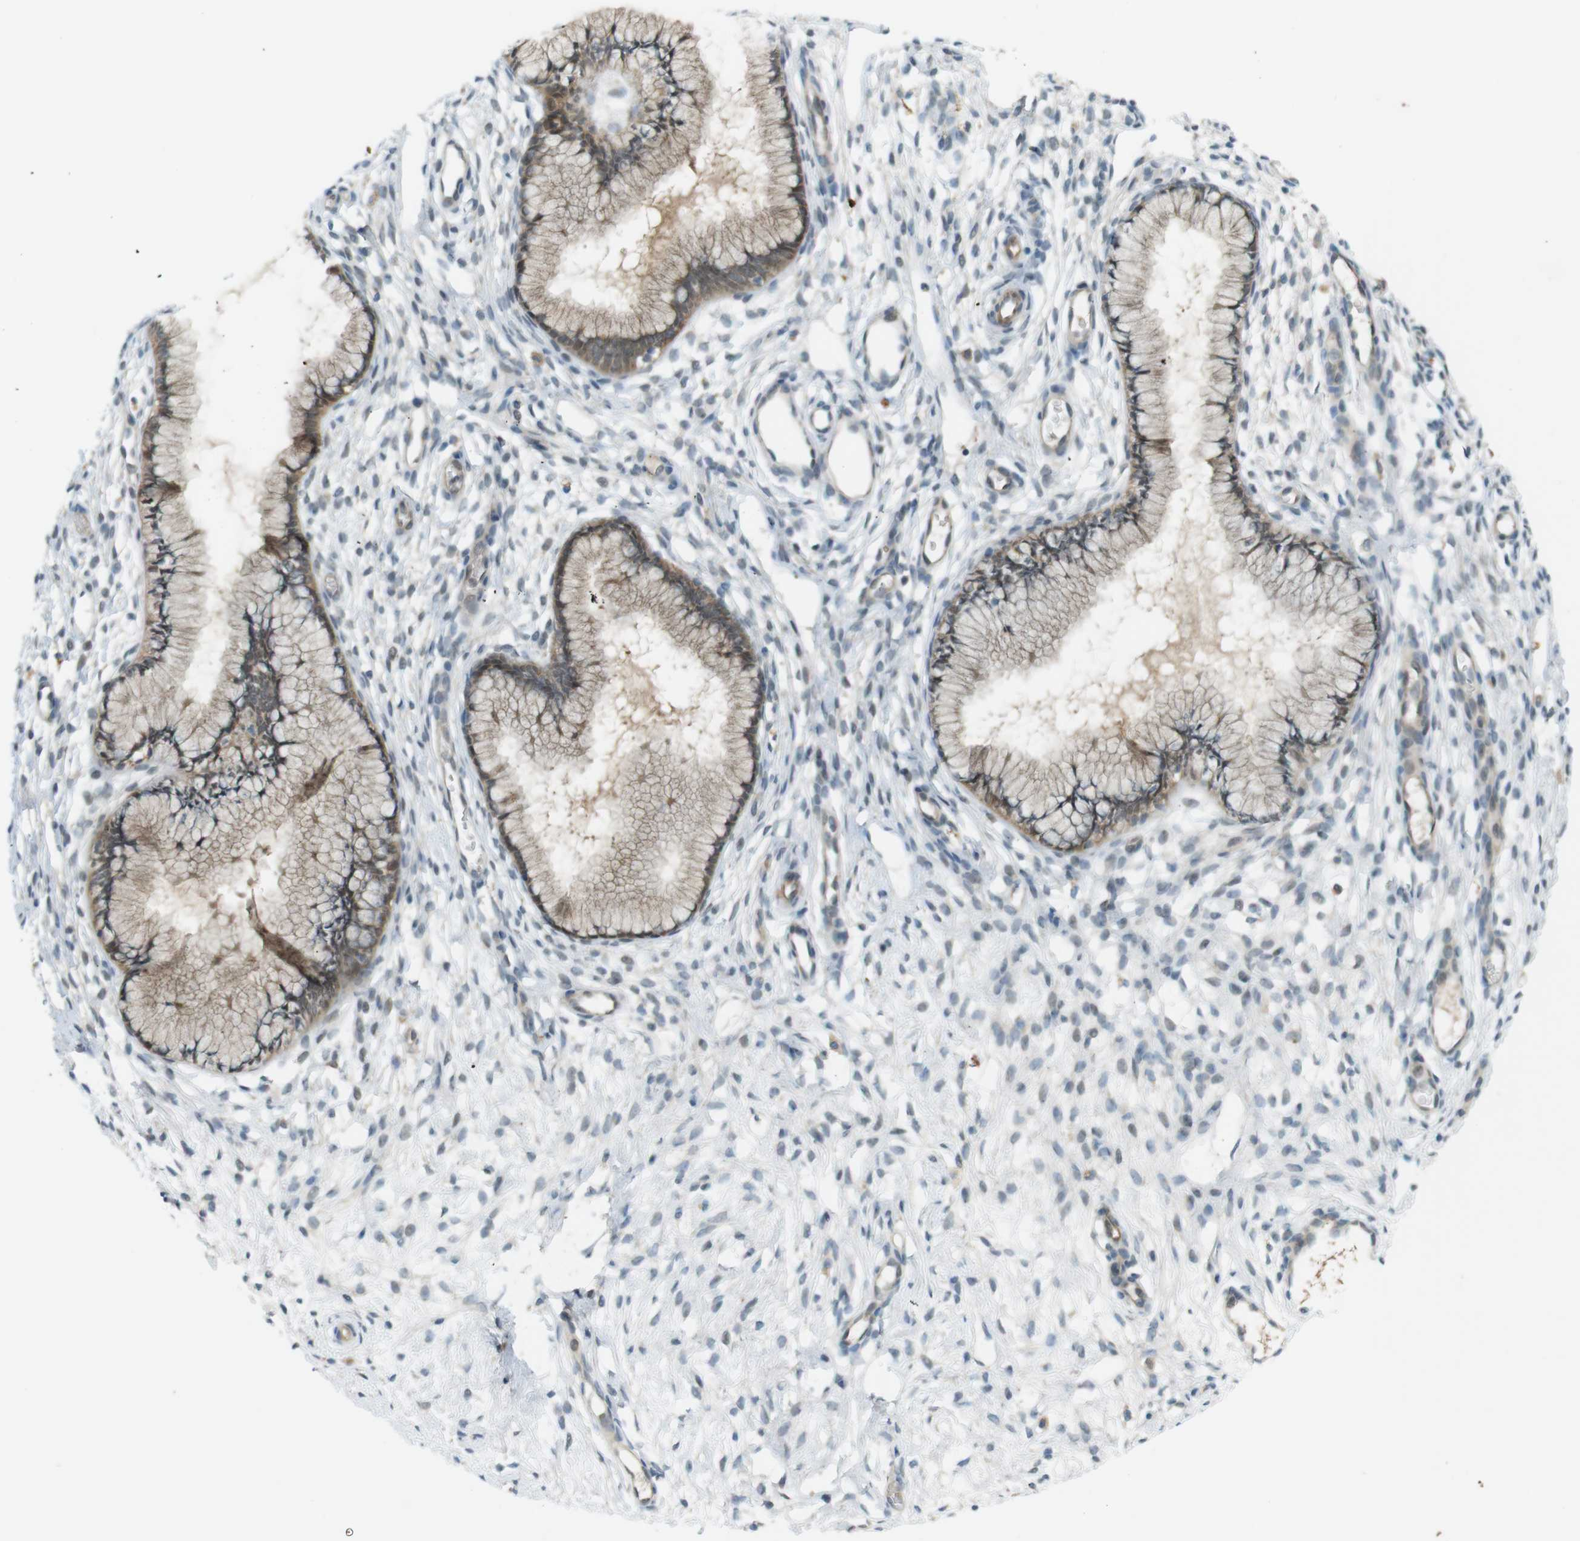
{"staining": {"intensity": "moderate", "quantity": ">75%", "location": "cytoplasmic/membranous"}, "tissue": "cervix", "cell_type": "Glandular cells", "image_type": "normal", "snomed": [{"axis": "morphology", "description": "Normal tissue, NOS"}, {"axis": "topography", "description": "Cervix"}], "caption": "A brown stain highlights moderate cytoplasmic/membranous expression of a protein in glandular cells of benign cervix. The protein of interest is stained brown, and the nuclei are stained in blue (DAB (3,3'-diaminobenzidine) IHC with brightfield microscopy, high magnification).", "gene": "ZDHHC20", "patient": {"sex": "female", "age": 65}}